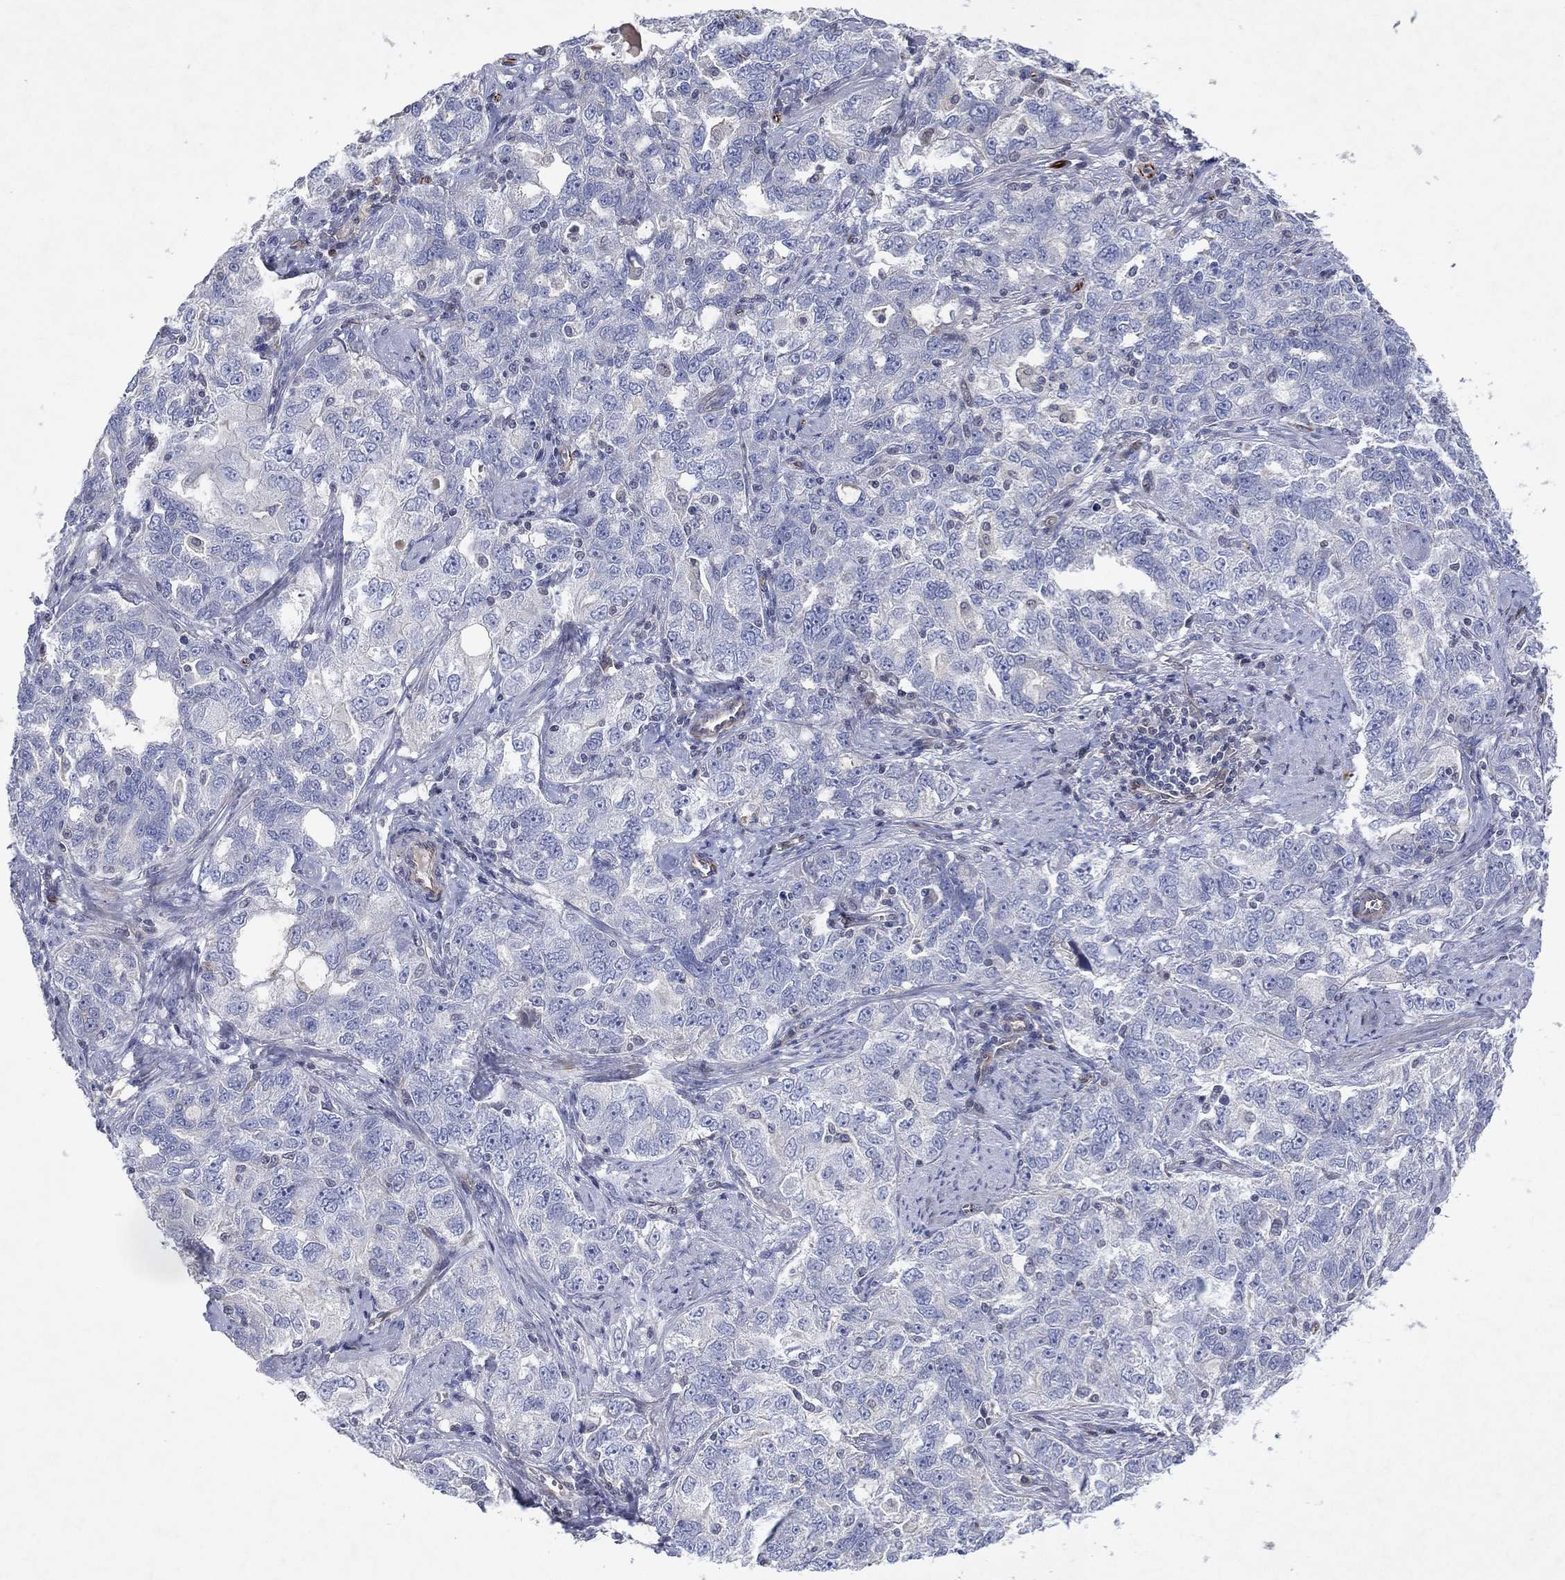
{"staining": {"intensity": "negative", "quantity": "none", "location": "none"}, "tissue": "ovarian cancer", "cell_type": "Tumor cells", "image_type": "cancer", "snomed": [{"axis": "morphology", "description": "Cystadenocarcinoma, serous, NOS"}, {"axis": "topography", "description": "Ovary"}], "caption": "Human ovarian cancer stained for a protein using IHC demonstrates no expression in tumor cells.", "gene": "FLI1", "patient": {"sex": "female", "age": 51}}